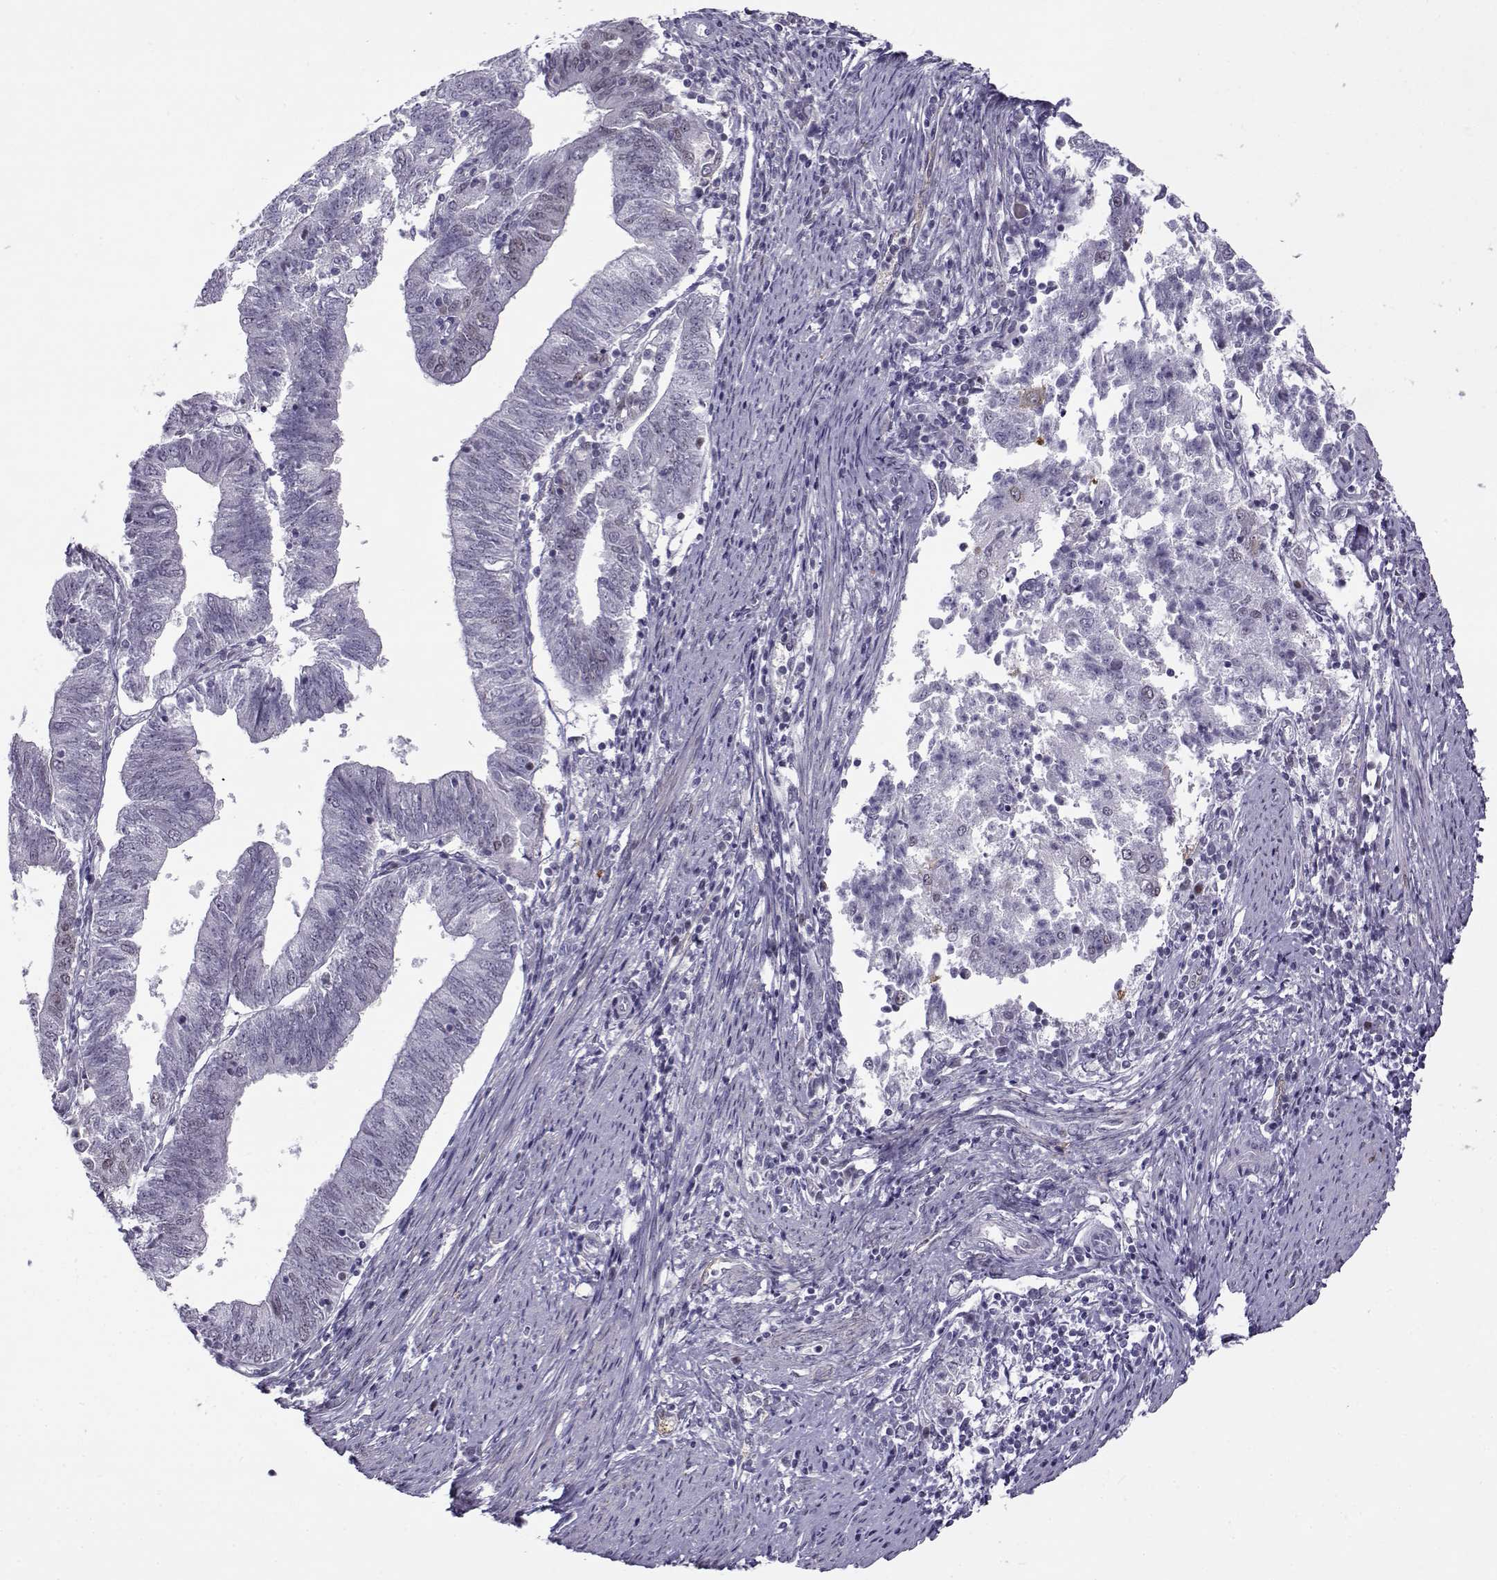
{"staining": {"intensity": "negative", "quantity": "none", "location": "none"}, "tissue": "endometrial cancer", "cell_type": "Tumor cells", "image_type": "cancer", "snomed": [{"axis": "morphology", "description": "Adenocarcinoma, NOS"}, {"axis": "topography", "description": "Endometrium"}], "caption": "IHC micrograph of endometrial adenocarcinoma stained for a protein (brown), which displays no staining in tumor cells.", "gene": "BACH1", "patient": {"sex": "female", "age": 82}}